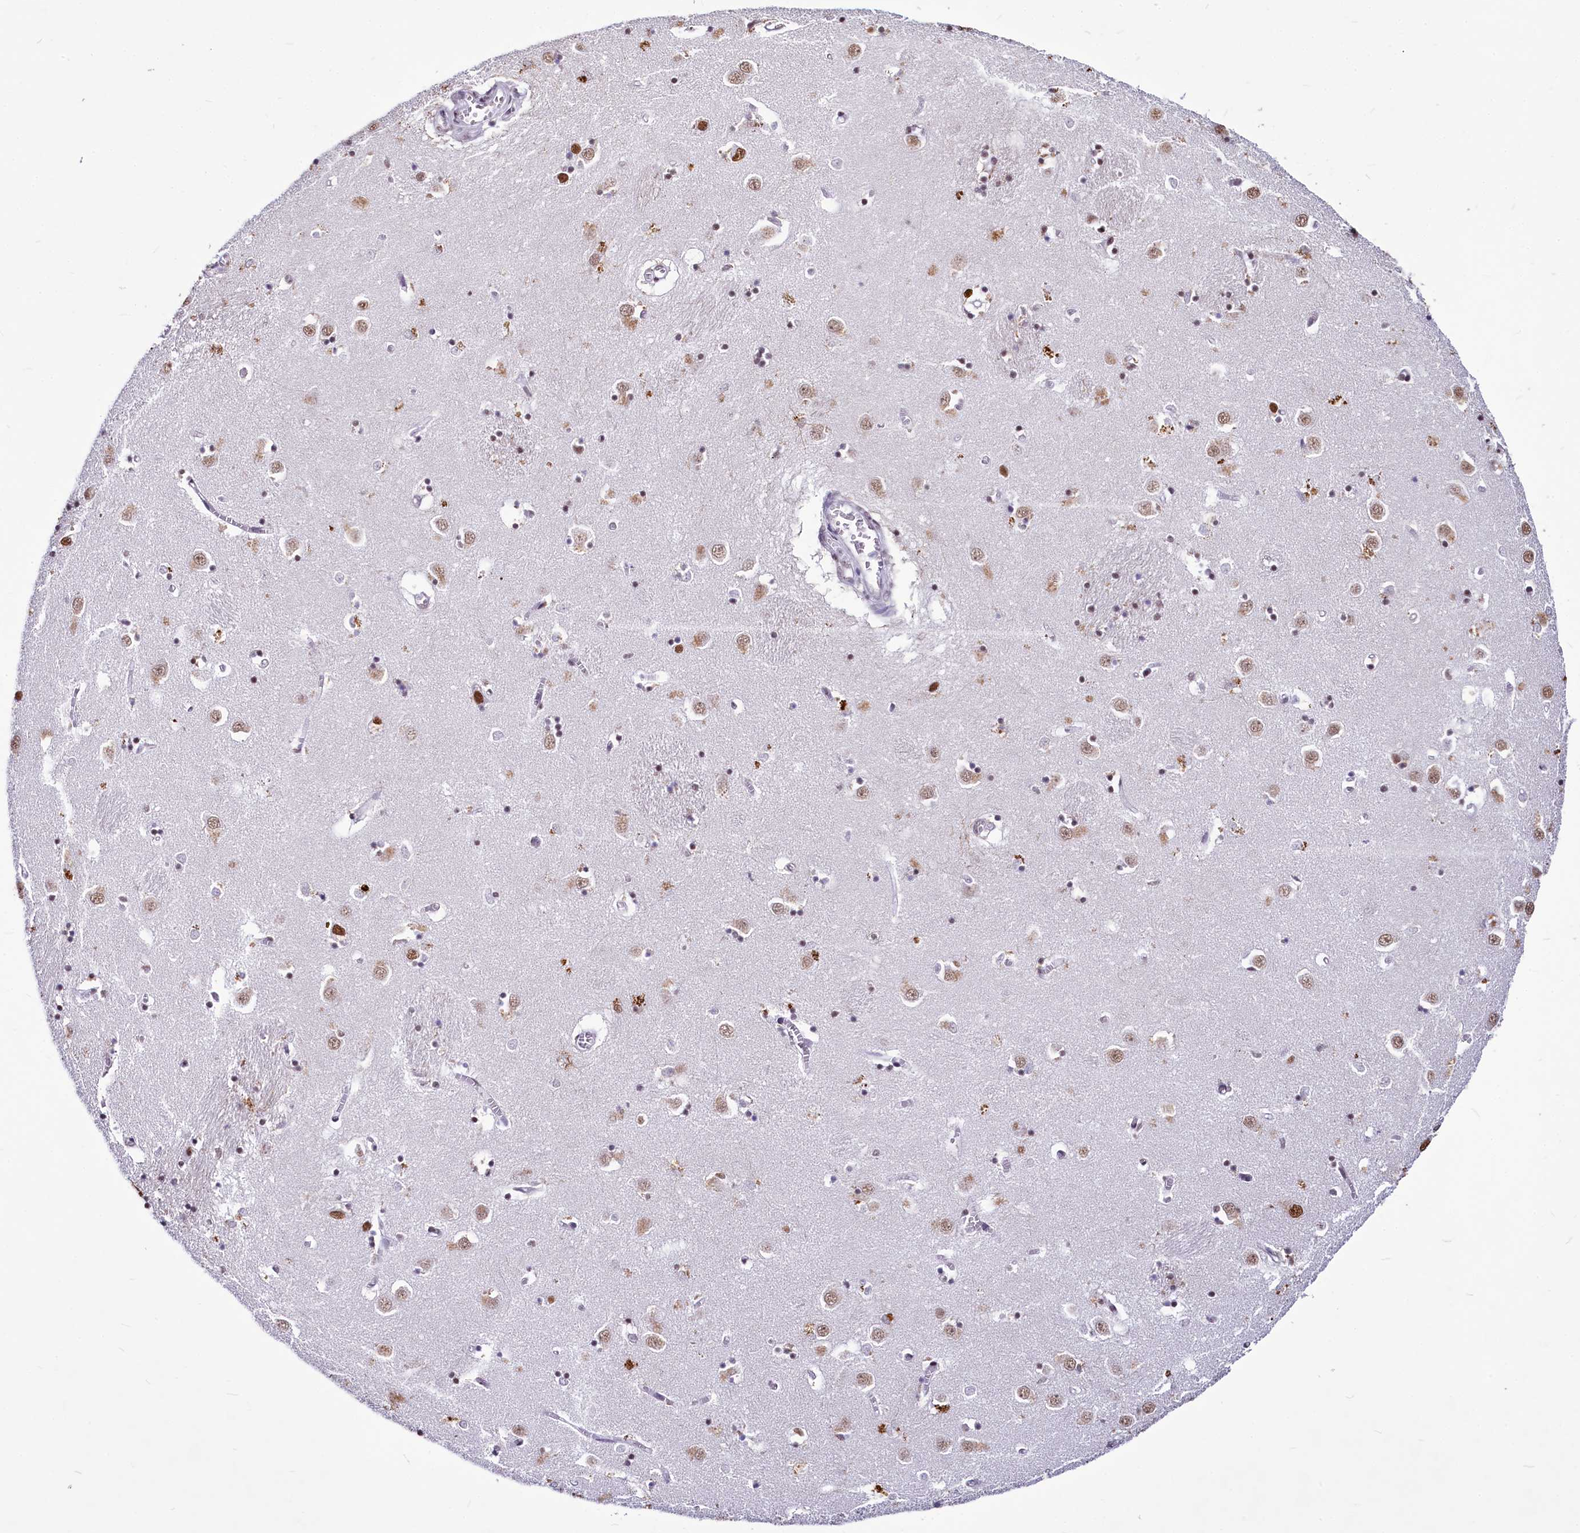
{"staining": {"intensity": "moderate", "quantity": "25%-75%", "location": "nuclear"}, "tissue": "caudate", "cell_type": "Glial cells", "image_type": "normal", "snomed": [{"axis": "morphology", "description": "Normal tissue, NOS"}, {"axis": "topography", "description": "Lateral ventricle wall"}], "caption": "Immunohistochemistry (DAB) staining of unremarkable caudate shows moderate nuclear protein expression in about 25%-75% of glial cells.", "gene": "PARPBP", "patient": {"sex": "male", "age": 70}}